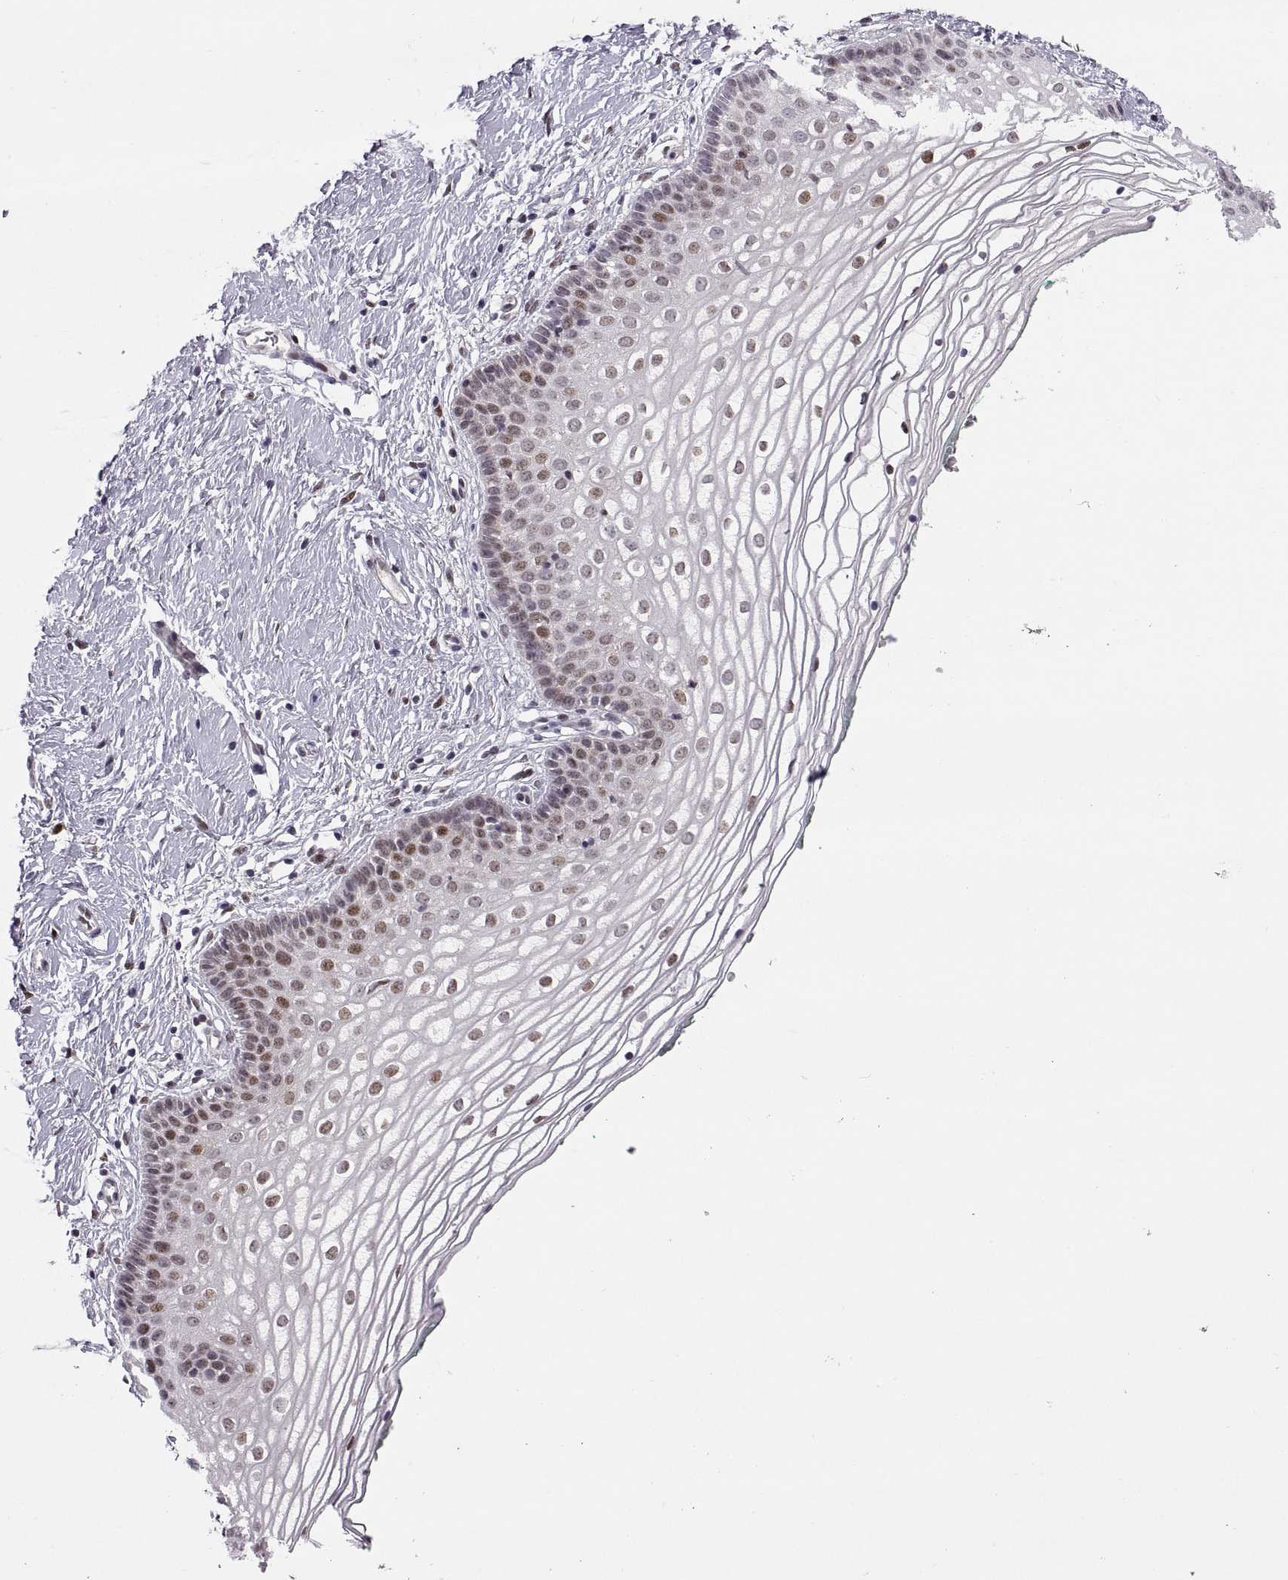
{"staining": {"intensity": "strong", "quantity": "<25%", "location": "nuclear"}, "tissue": "vagina", "cell_type": "Squamous epithelial cells", "image_type": "normal", "snomed": [{"axis": "morphology", "description": "Normal tissue, NOS"}, {"axis": "topography", "description": "Vagina"}], "caption": "Vagina stained with DAB (3,3'-diaminobenzidine) immunohistochemistry (IHC) shows medium levels of strong nuclear staining in approximately <25% of squamous epithelial cells. Nuclei are stained in blue.", "gene": "SNAI1", "patient": {"sex": "female", "age": 36}}